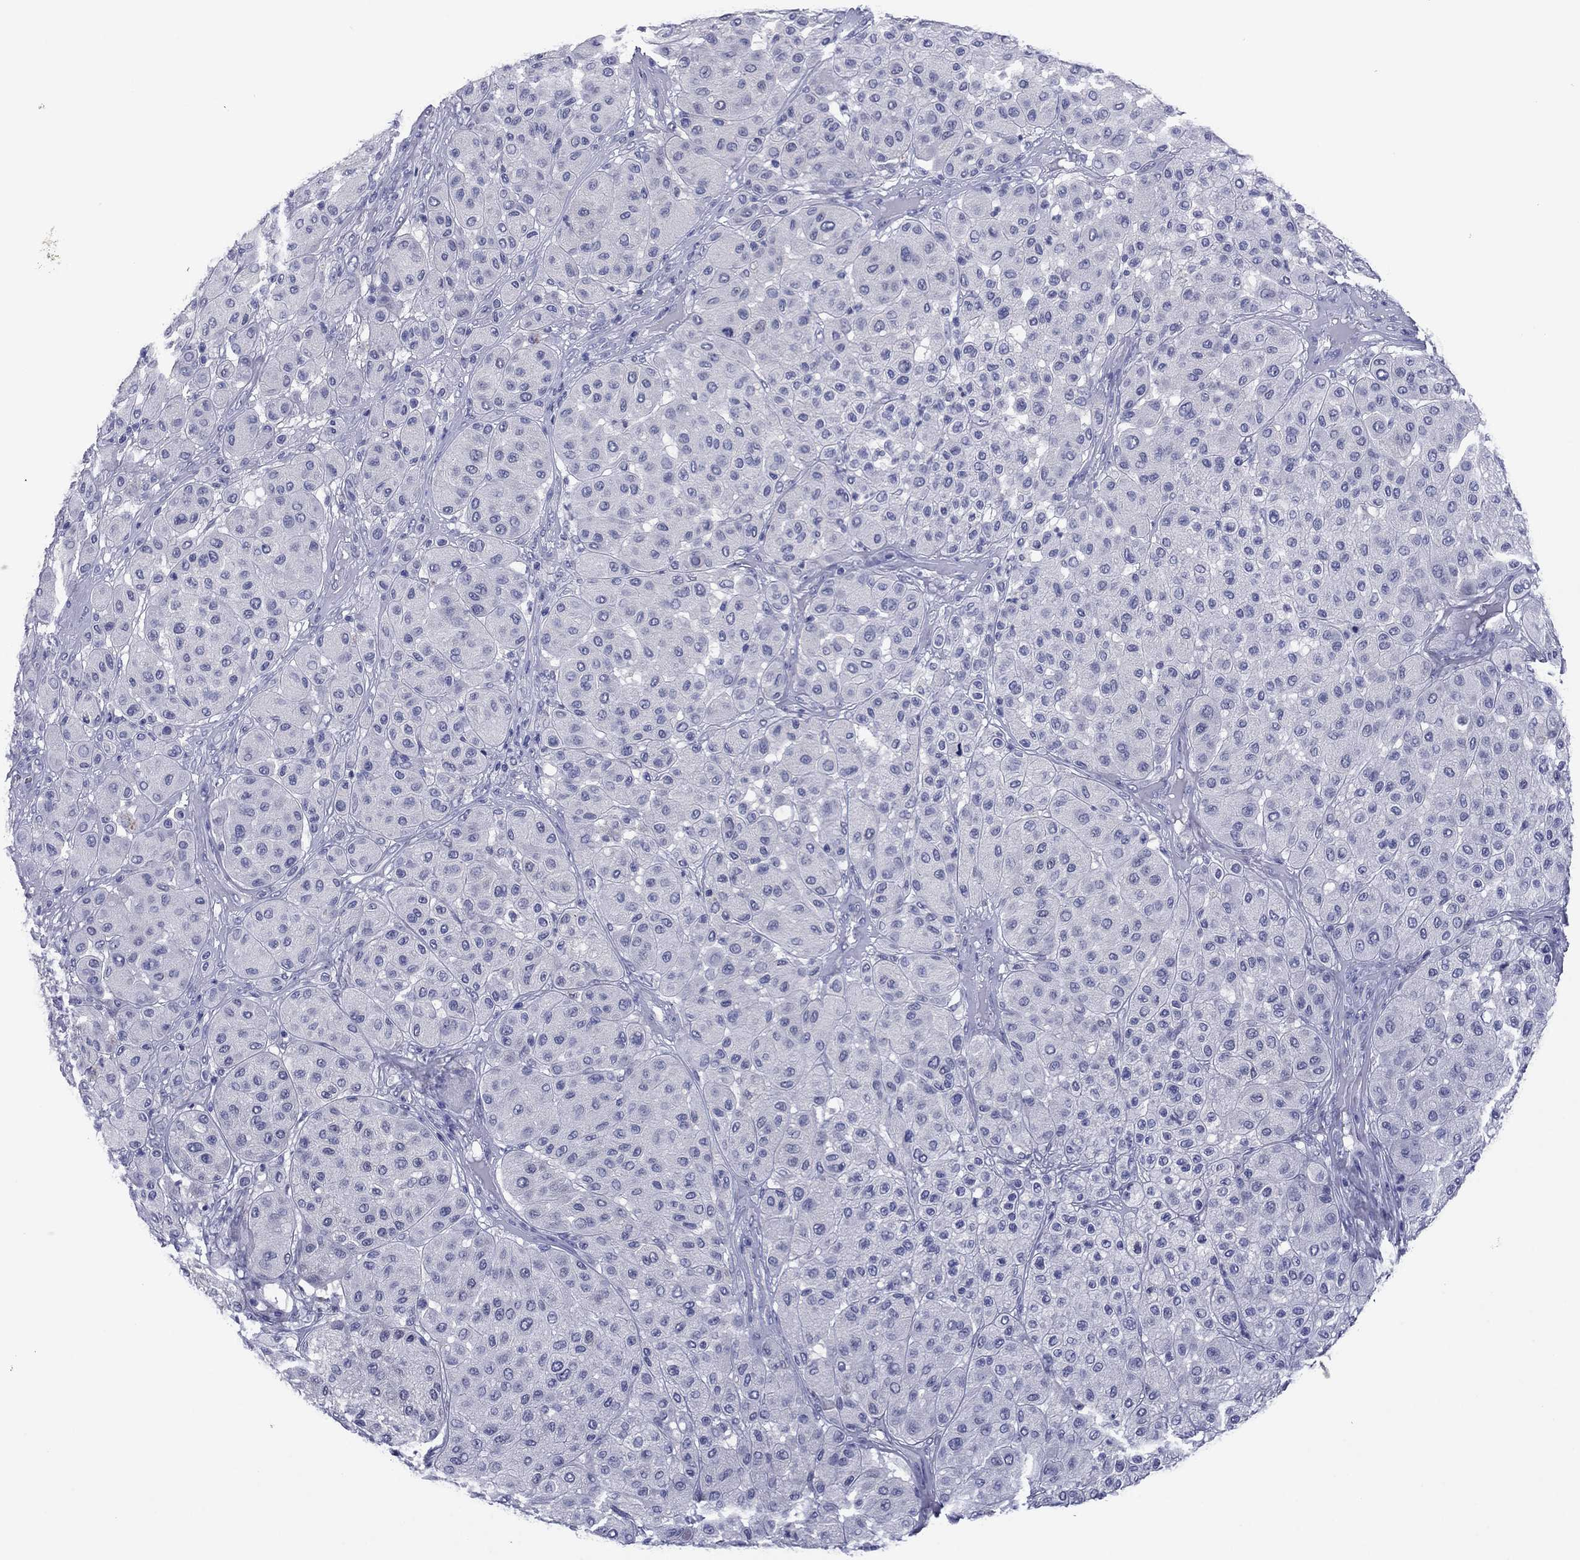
{"staining": {"intensity": "negative", "quantity": "none", "location": "none"}, "tissue": "melanoma", "cell_type": "Tumor cells", "image_type": "cancer", "snomed": [{"axis": "morphology", "description": "Malignant melanoma, Metastatic site"}, {"axis": "topography", "description": "Smooth muscle"}], "caption": "Malignant melanoma (metastatic site) was stained to show a protein in brown. There is no significant staining in tumor cells. (Stains: DAB (3,3'-diaminobenzidine) IHC with hematoxylin counter stain, Microscopy: brightfield microscopy at high magnification).", "gene": "HAO1", "patient": {"sex": "male", "age": 41}}